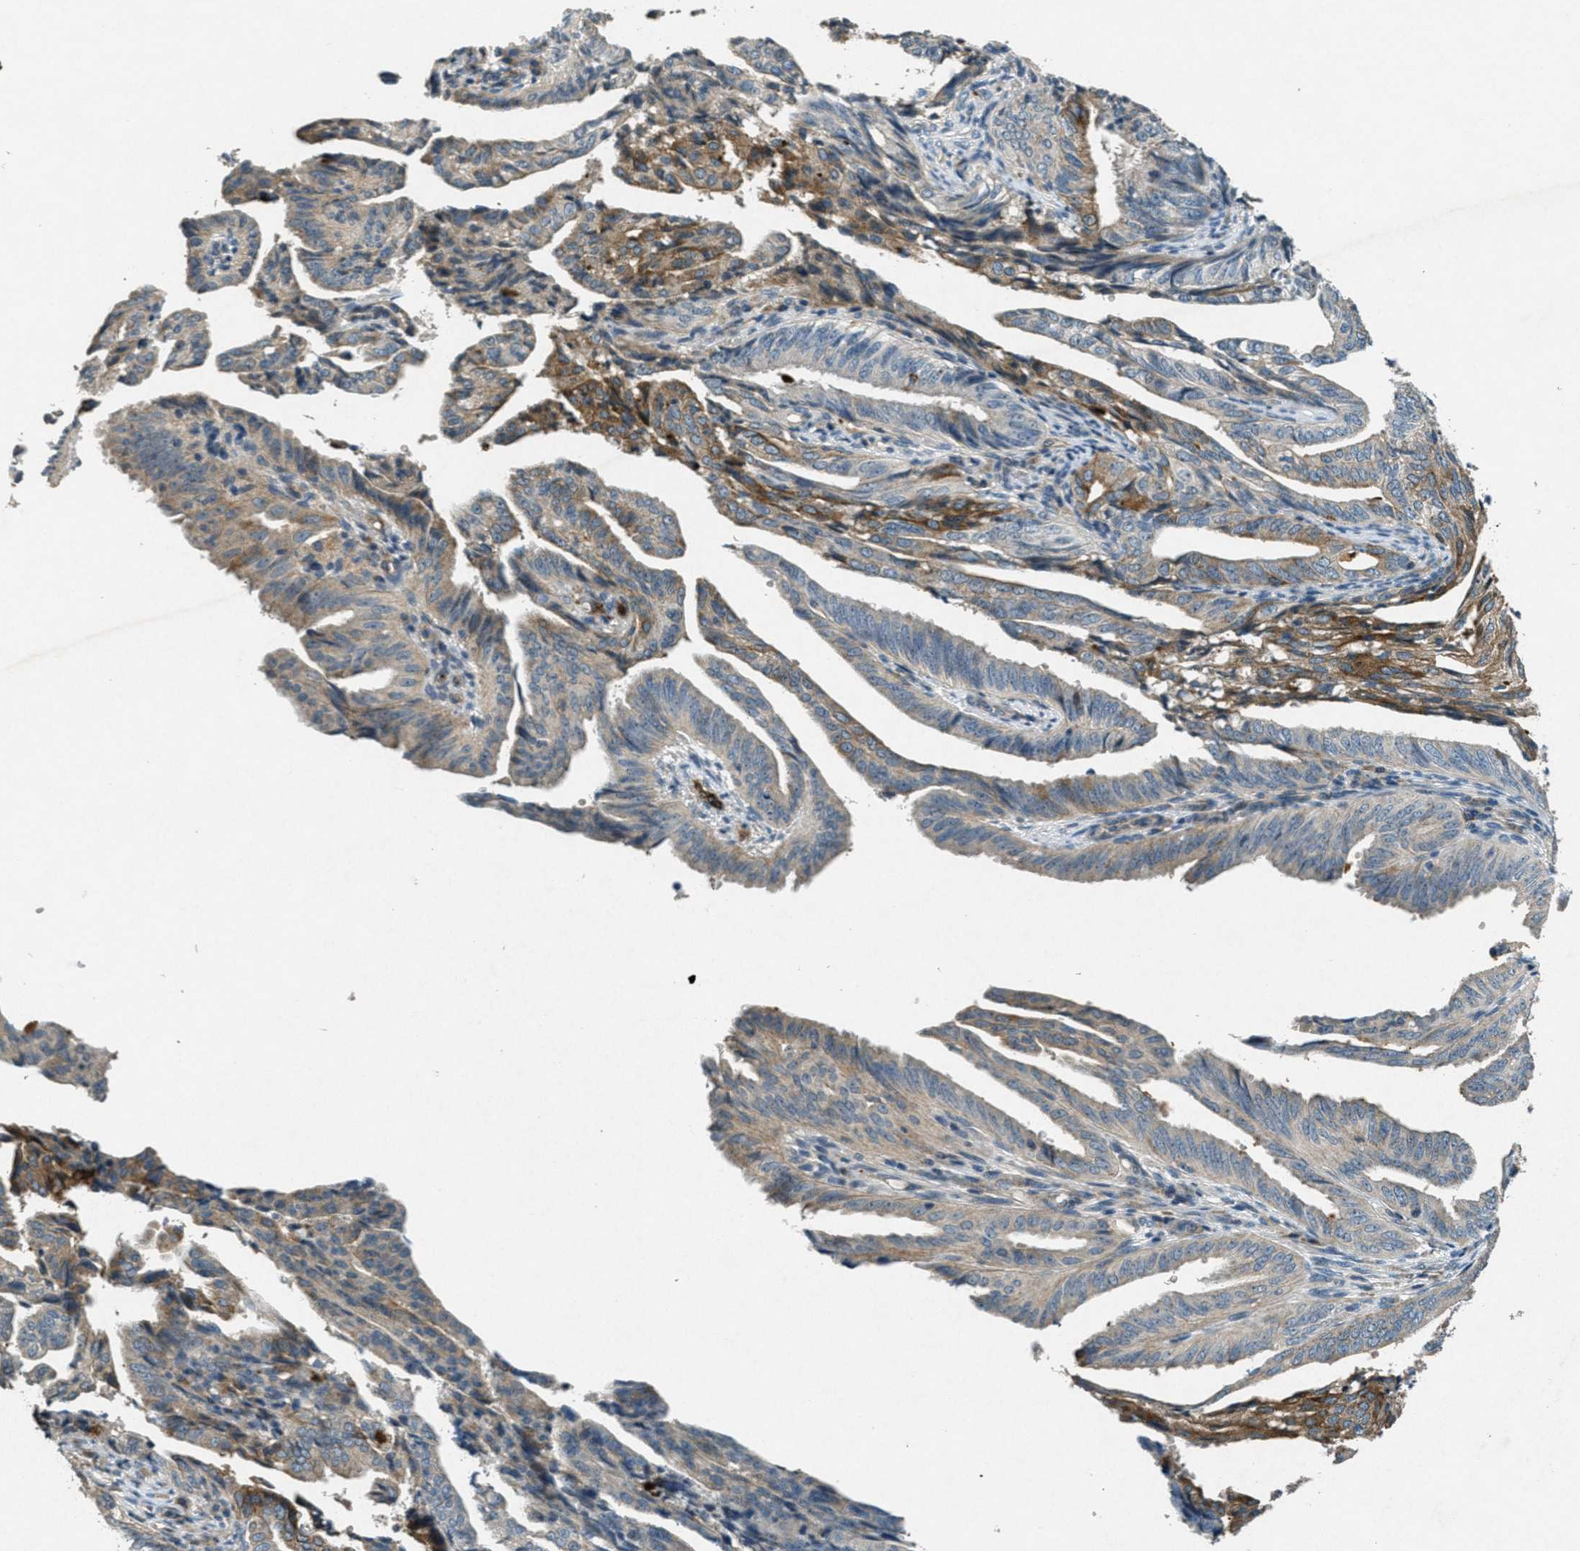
{"staining": {"intensity": "strong", "quantity": "25%-75%", "location": "cytoplasmic/membranous"}, "tissue": "endometrial cancer", "cell_type": "Tumor cells", "image_type": "cancer", "snomed": [{"axis": "morphology", "description": "Adenocarcinoma, NOS"}, {"axis": "topography", "description": "Endometrium"}], "caption": "A high amount of strong cytoplasmic/membranous staining is identified in approximately 25%-75% of tumor cells in endometrial cancer tissue.", "gene": "RAB3D", "patient": {"sex": "female", "age": 58}}